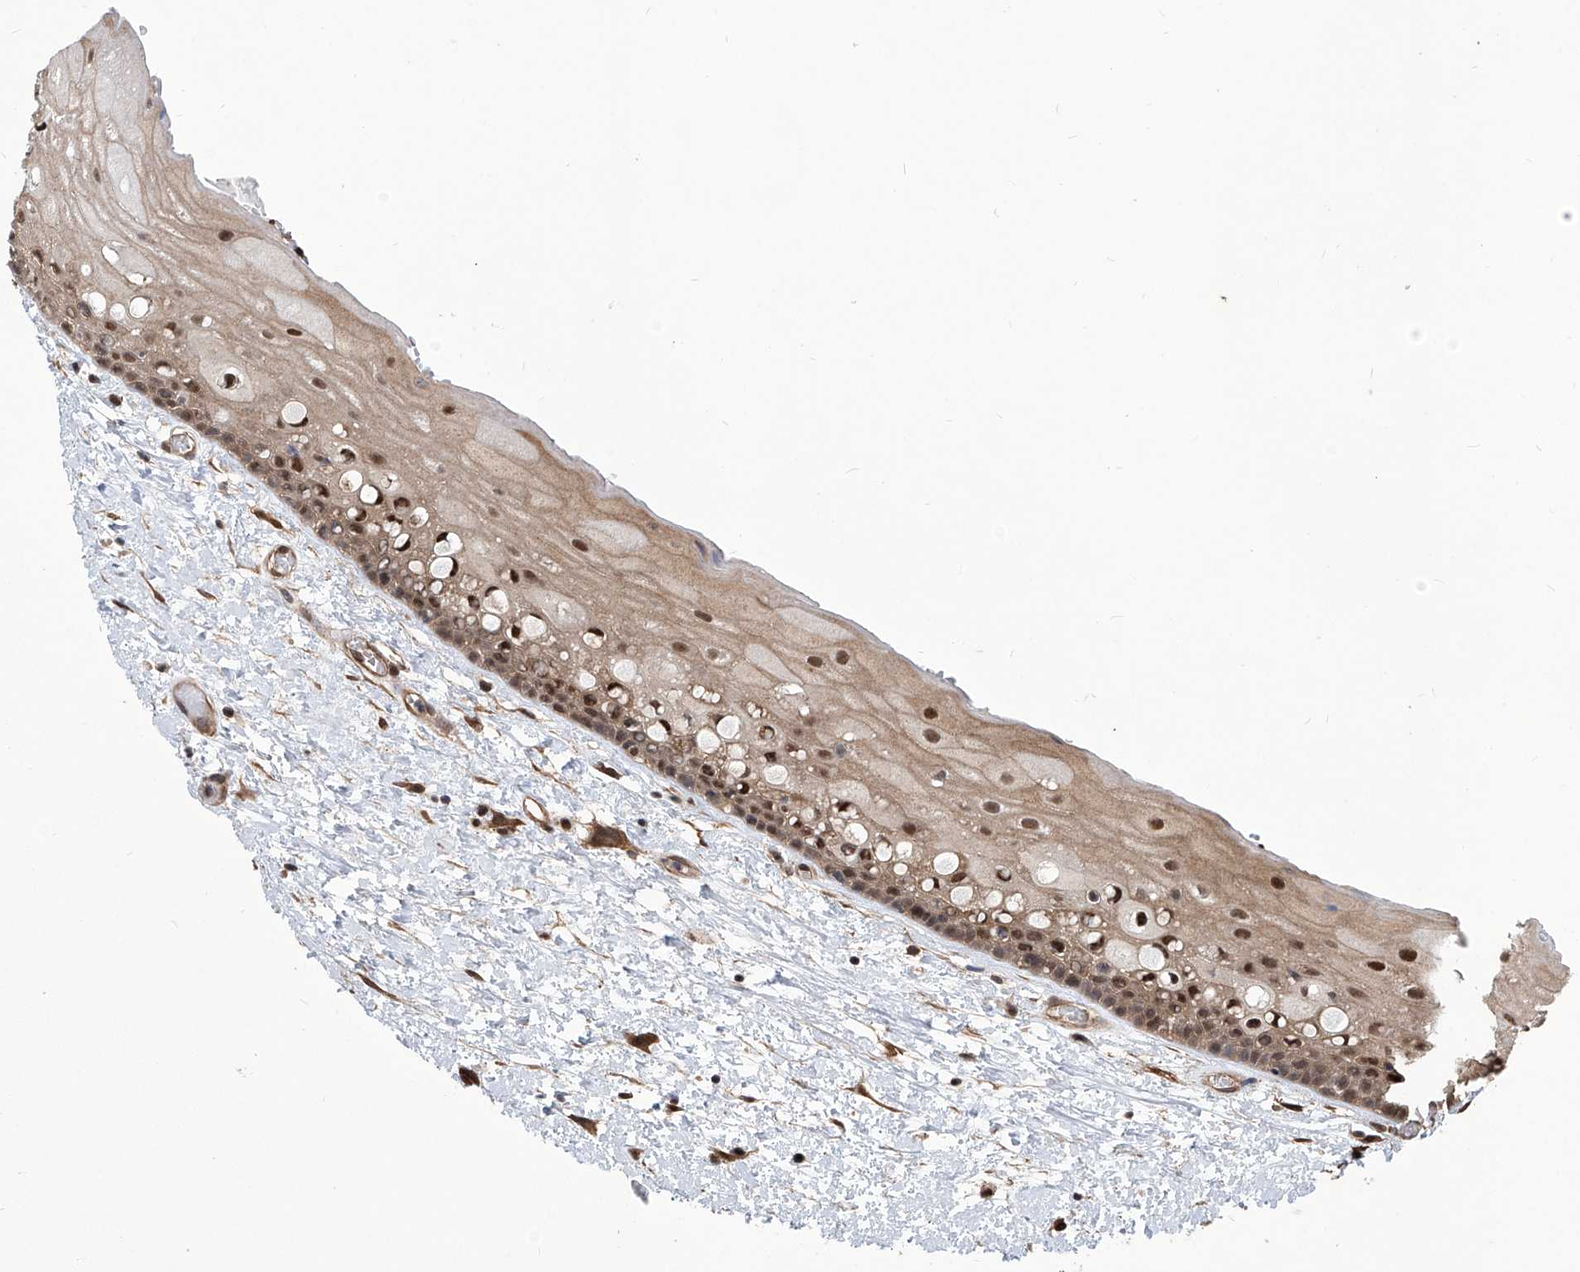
{"staining": {"intensity": "strong", "quantity": "<25%", "location": "cytoplasmic/membranous,nuclear"}, "tissue": "oral mucosa", "cell_type": "Squamous epithelial cells", "image_type": "normal", "snomed": [{"axis": "morphology", "description": "Normal tissue, NOS"}, {"axis": "topography", "description": "Oral tissue"}], "caption": "High-magnification brightfield microscopy of normal oral mucosa stained with DAB (brown) and counterstained with hematoxylin (blue). squamous epithelial cells exhibit strong cytoplasmic/membranous,nuclear positivity is identified in about<25% of cells.", "gene": "PSMB1", "patient": {"sex": "female", "age": 76}}